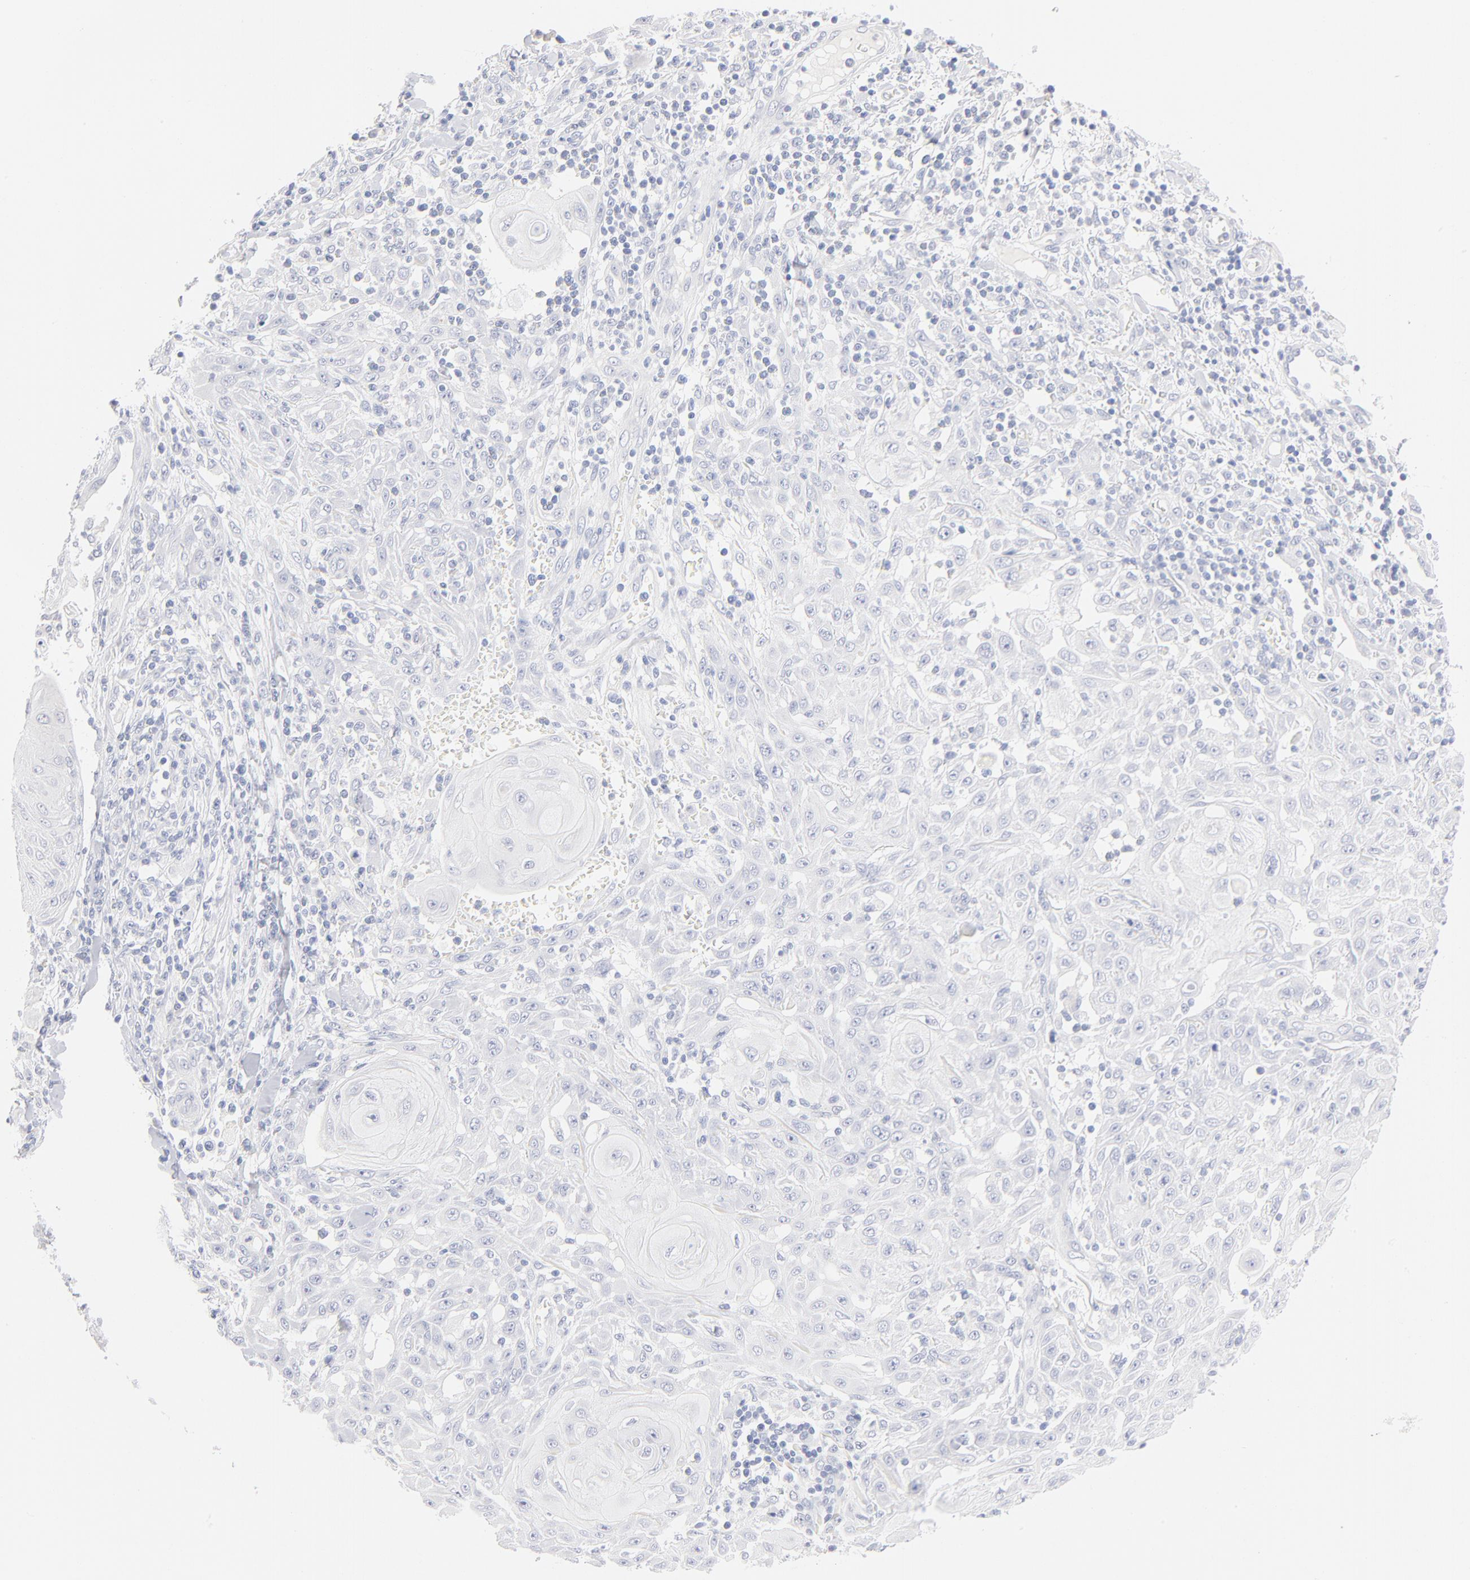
{"staining": {"intensity": "negative", "quantity": "none", "location": "none"}, "tissue": "skin cancer", "cell_type": "Tumor cells", "image_type": "cancer", "snomed": [{"axis": "morphology", "description": "Squamous cell carcinoma, NOS"}, {"axis": "topography", "description": "Skin"}], "caption": "This is an immunohistochemistry (IHC) histopathology image of human skin cancer (squamous cell carcinoma). There is no expression in tumor cells.", "gene": "ONECUT1", "patient": {"sex": "male", "age": 24}}